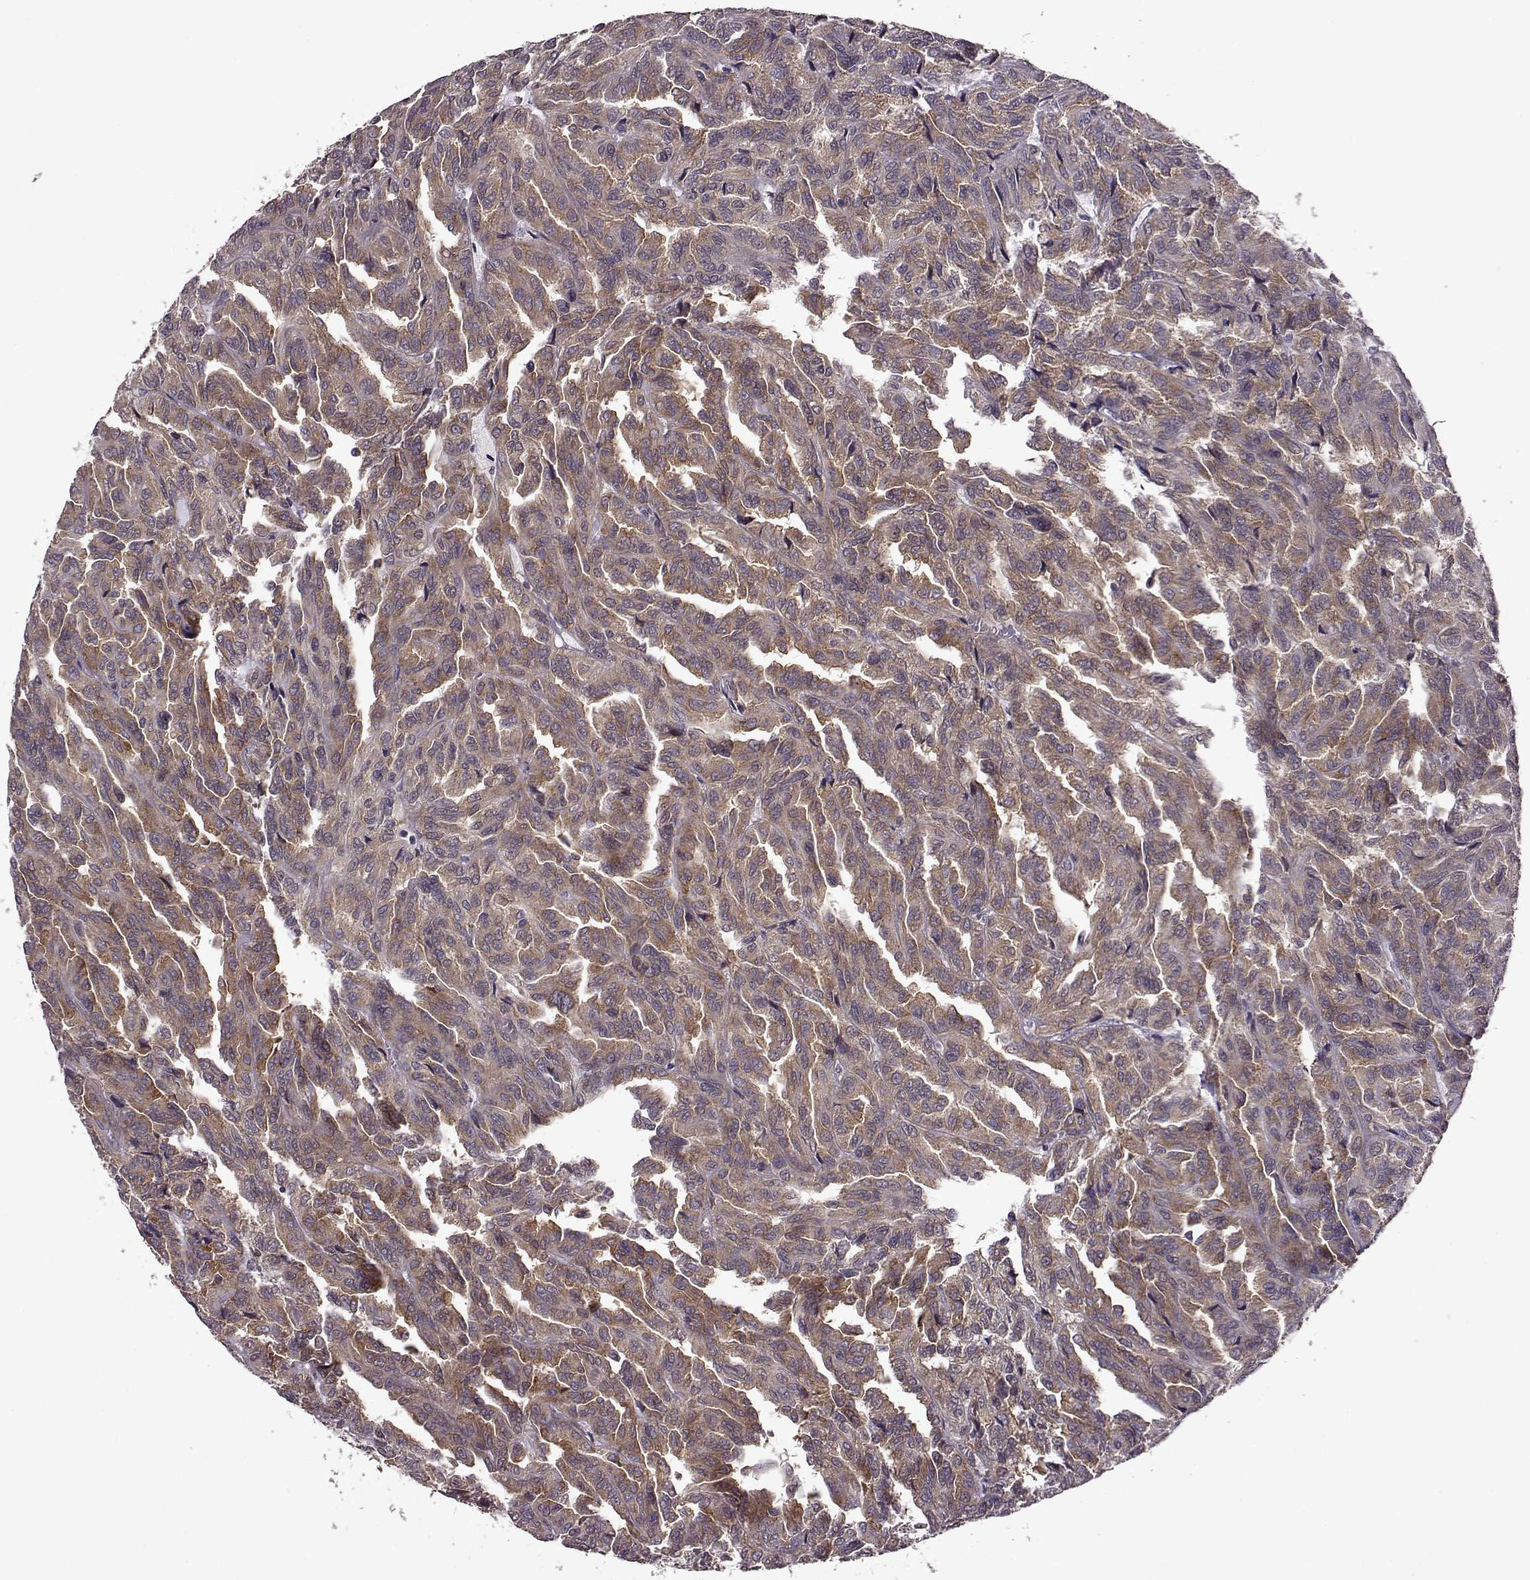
{"staining": {"intensity": "moderate", "quantity": ">75%", "location": "cytoplasmic/membranous"}, "tissue": "renal cancer", "cell_type": "Tumor cells", "image_type": "cancer", "snomed": [{"axis": "morphology", "description": "Adenocarcinoma, NOS"}, {"axis": "topography", "description": "Kidney"}], "caption": "The histopathology image demonstrates a brown stain indicating the presence of a protein in the cytoplasmic/membranous of tumor cells in renal adenocarcinoma.", "gene": "URI1", "patient": {"sex": "male", "age": 79}}